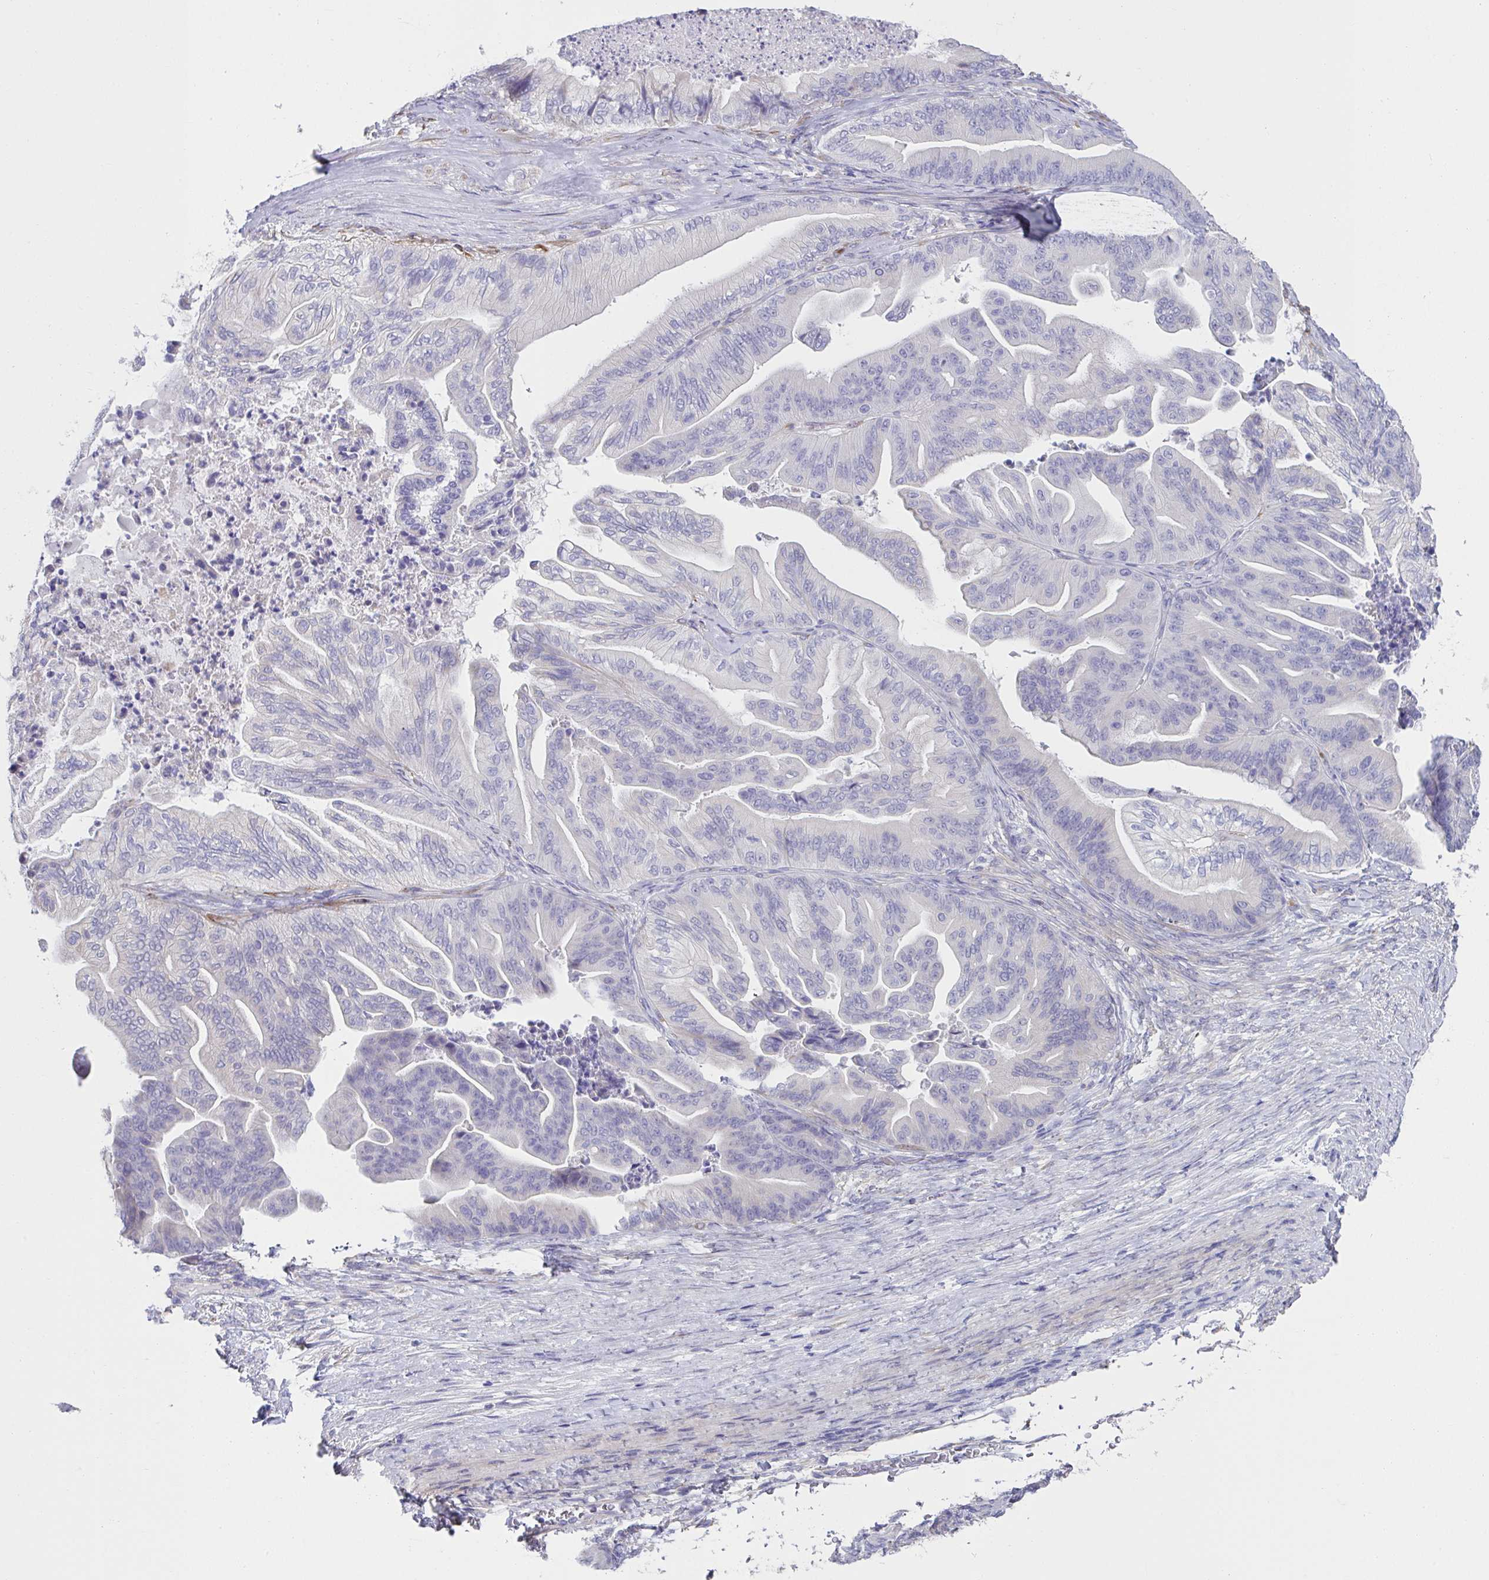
{"staining": {"intensity": "negative", "quantity": "none", "location": "none"}, "tissue": "ovarian cancer", "cell_type": "Tumor cells", "image_type": "cancer", "snomed": [{"axis": "morphology", "description": "Cystadenocarcinoma, mucinous, NOS"}, {"axis": "topography", "description": "Ovary"}], "caption": "Immunohistochemistry (IHC) image of neoplastic tissue: mucinous cystadenocarcinoma (ovarian) stained with DAB (3,3'-diaminobenzidine) exhibits no significant protein positivity in tumor cells. (DAB immunohistochemistry, high magnification).", "gene": "CXCR1", "patient": {"sex": "female", "age": 67}}